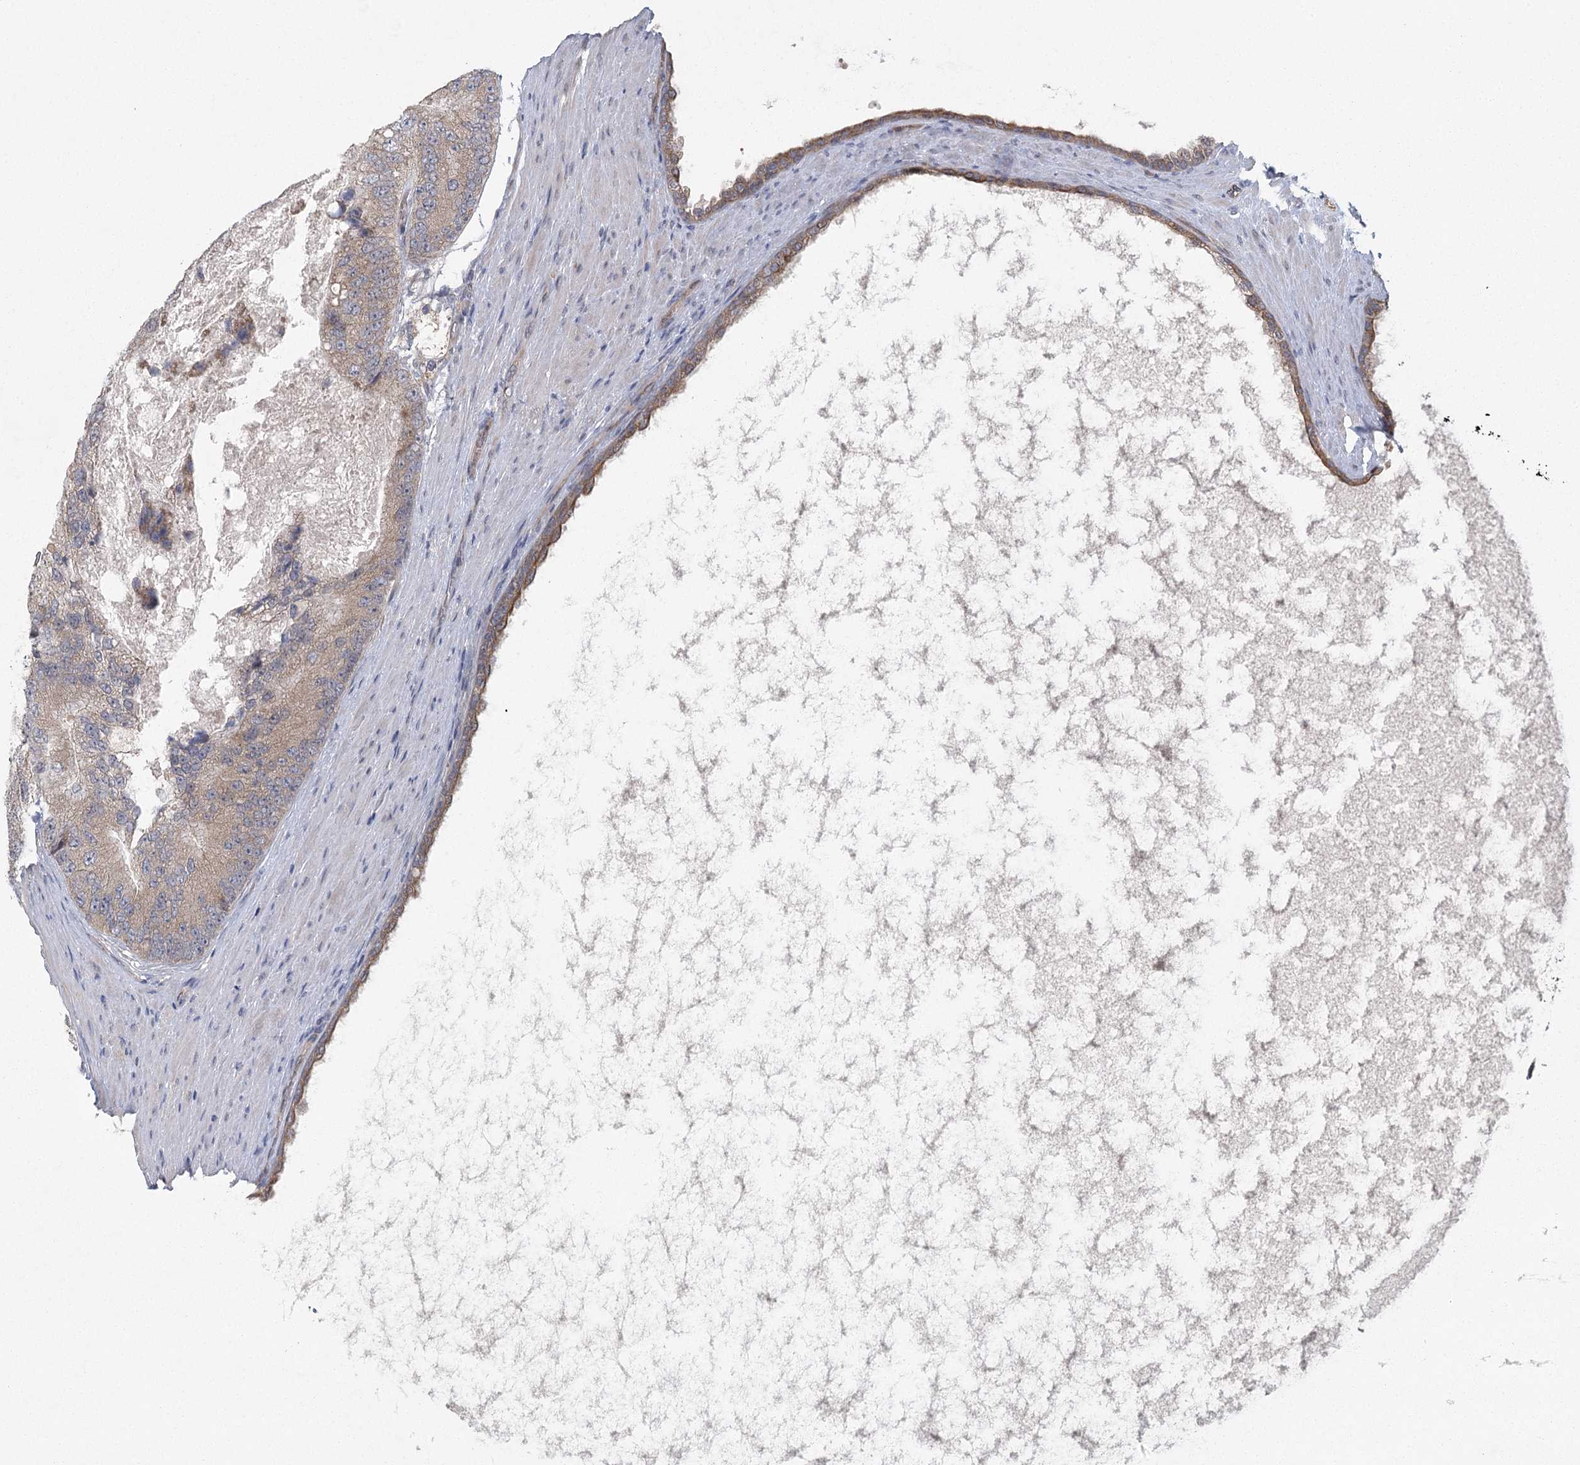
{"staining": {"intensity": "weak", "quantity": ">75%", "location": "cytoplasmic/membranous"}, "tissue": "prostate cancer", "cell_type": "Tumor cells", "image_type": "cancer", "snomed": [{"axis": "morphology", "description": "Adenocarcinoma, High grade"}, {"axis": "topography", "description": "Prostate"}], "caption": "Prostate cancer (high-grade adenocarcinoma) stained with a brown dye shows weak cytoplasmic/membranous positive positivity in about >75% of tumor cells.", "gene": "LRRC14B", "patient": {"sex": "male", "age": 70}}